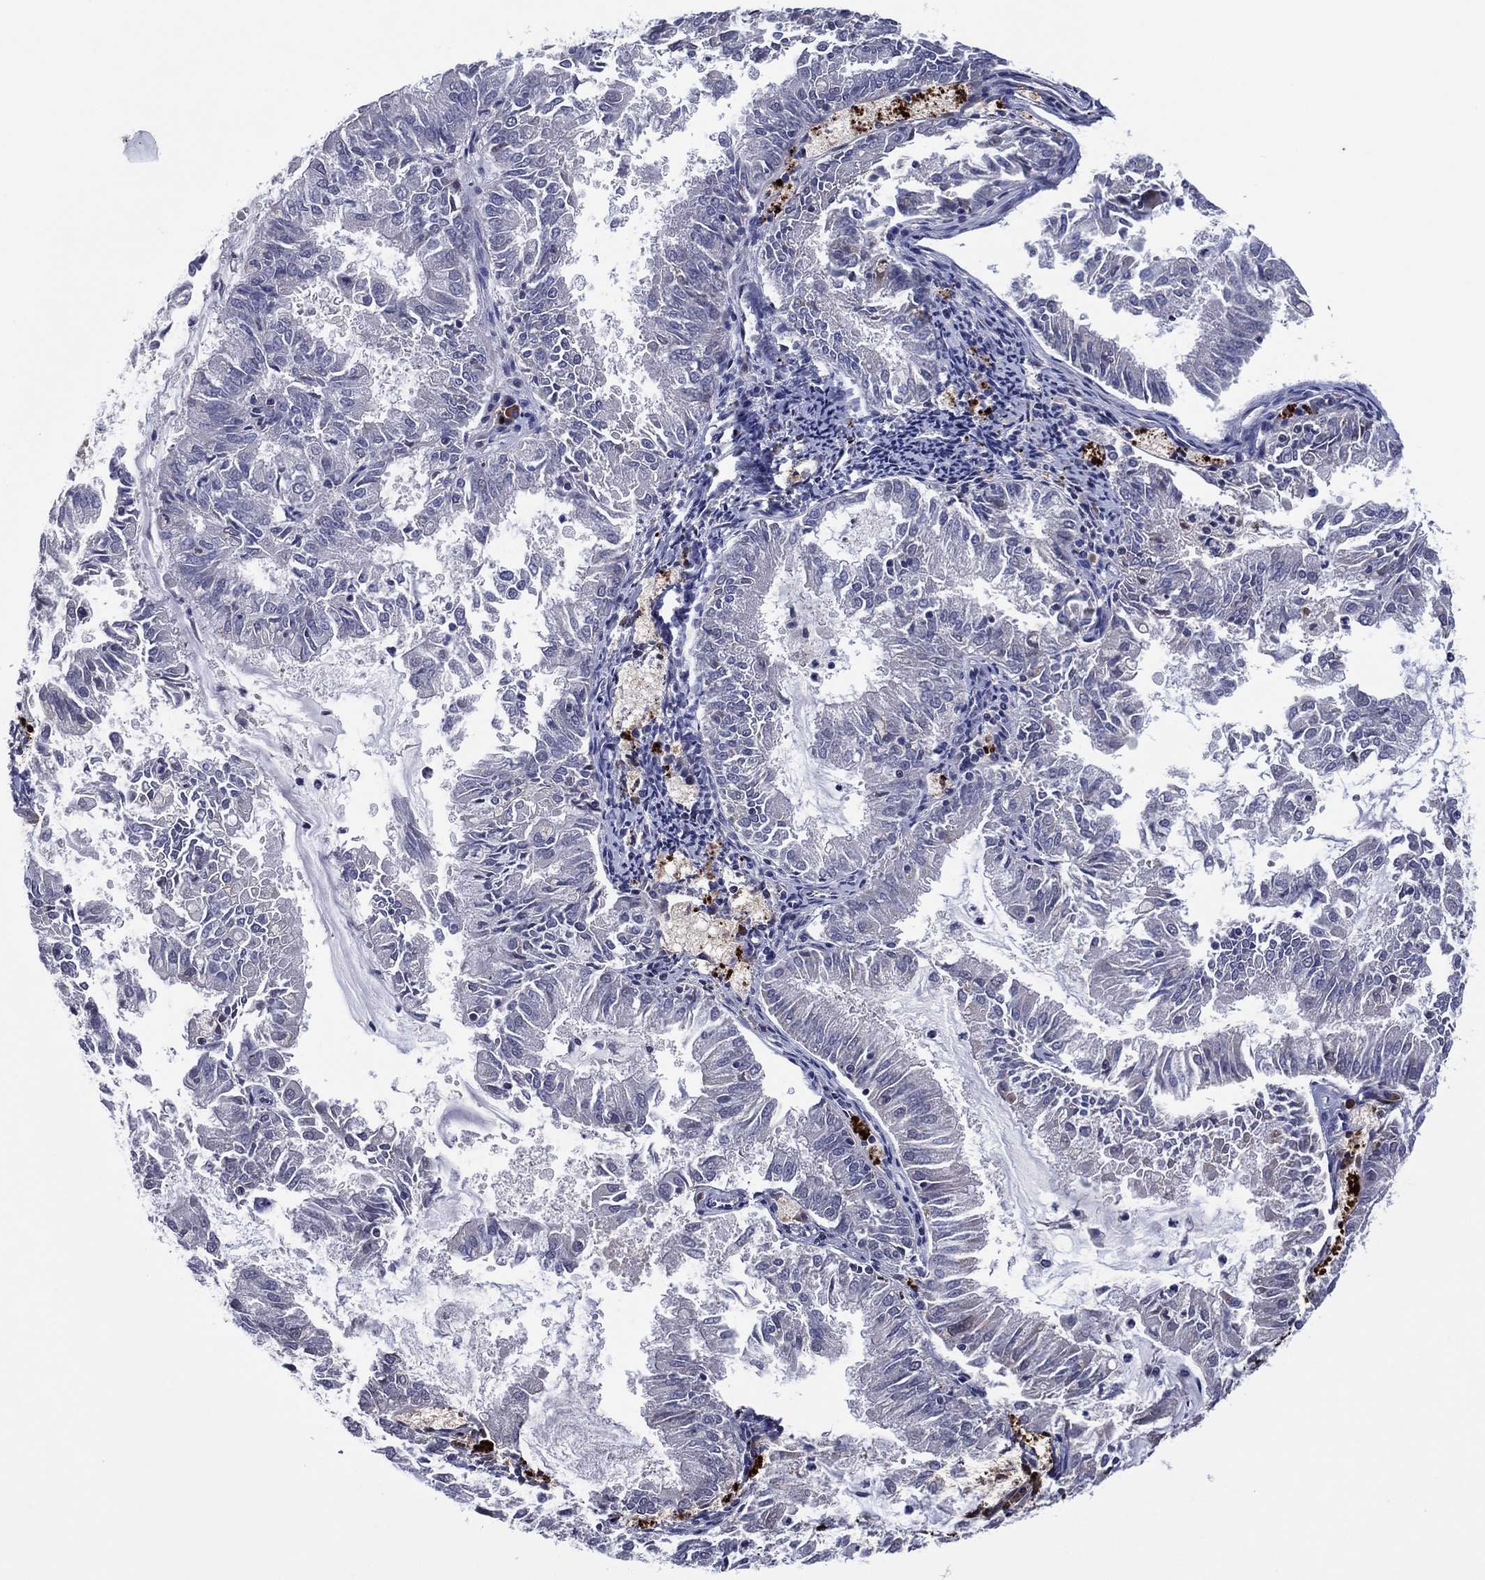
{"staining": {"intensity": "negative", "quantity": "none", "location": "none"}, "tissue": "endometrial cancer", "cell_type": "Tumor cells", "image_type": "cancer", "snomed": [{"axis": "morphology", "description": "Adenocarcinoma, NOS"}, {"axis": "topography", "description": "Endometrium"}], "caption": "A histopathology image of endometrial adenocarcinoma stained for a protein displays no brown staining in tumor cells. The staining is performed using DAB (3,3'-diaminobenzidine) brown chromogen with nuclei counter-stained in using hematoxylin.", "gene": "TRIM31", "patient": {"sex": "female", "age": 57}}